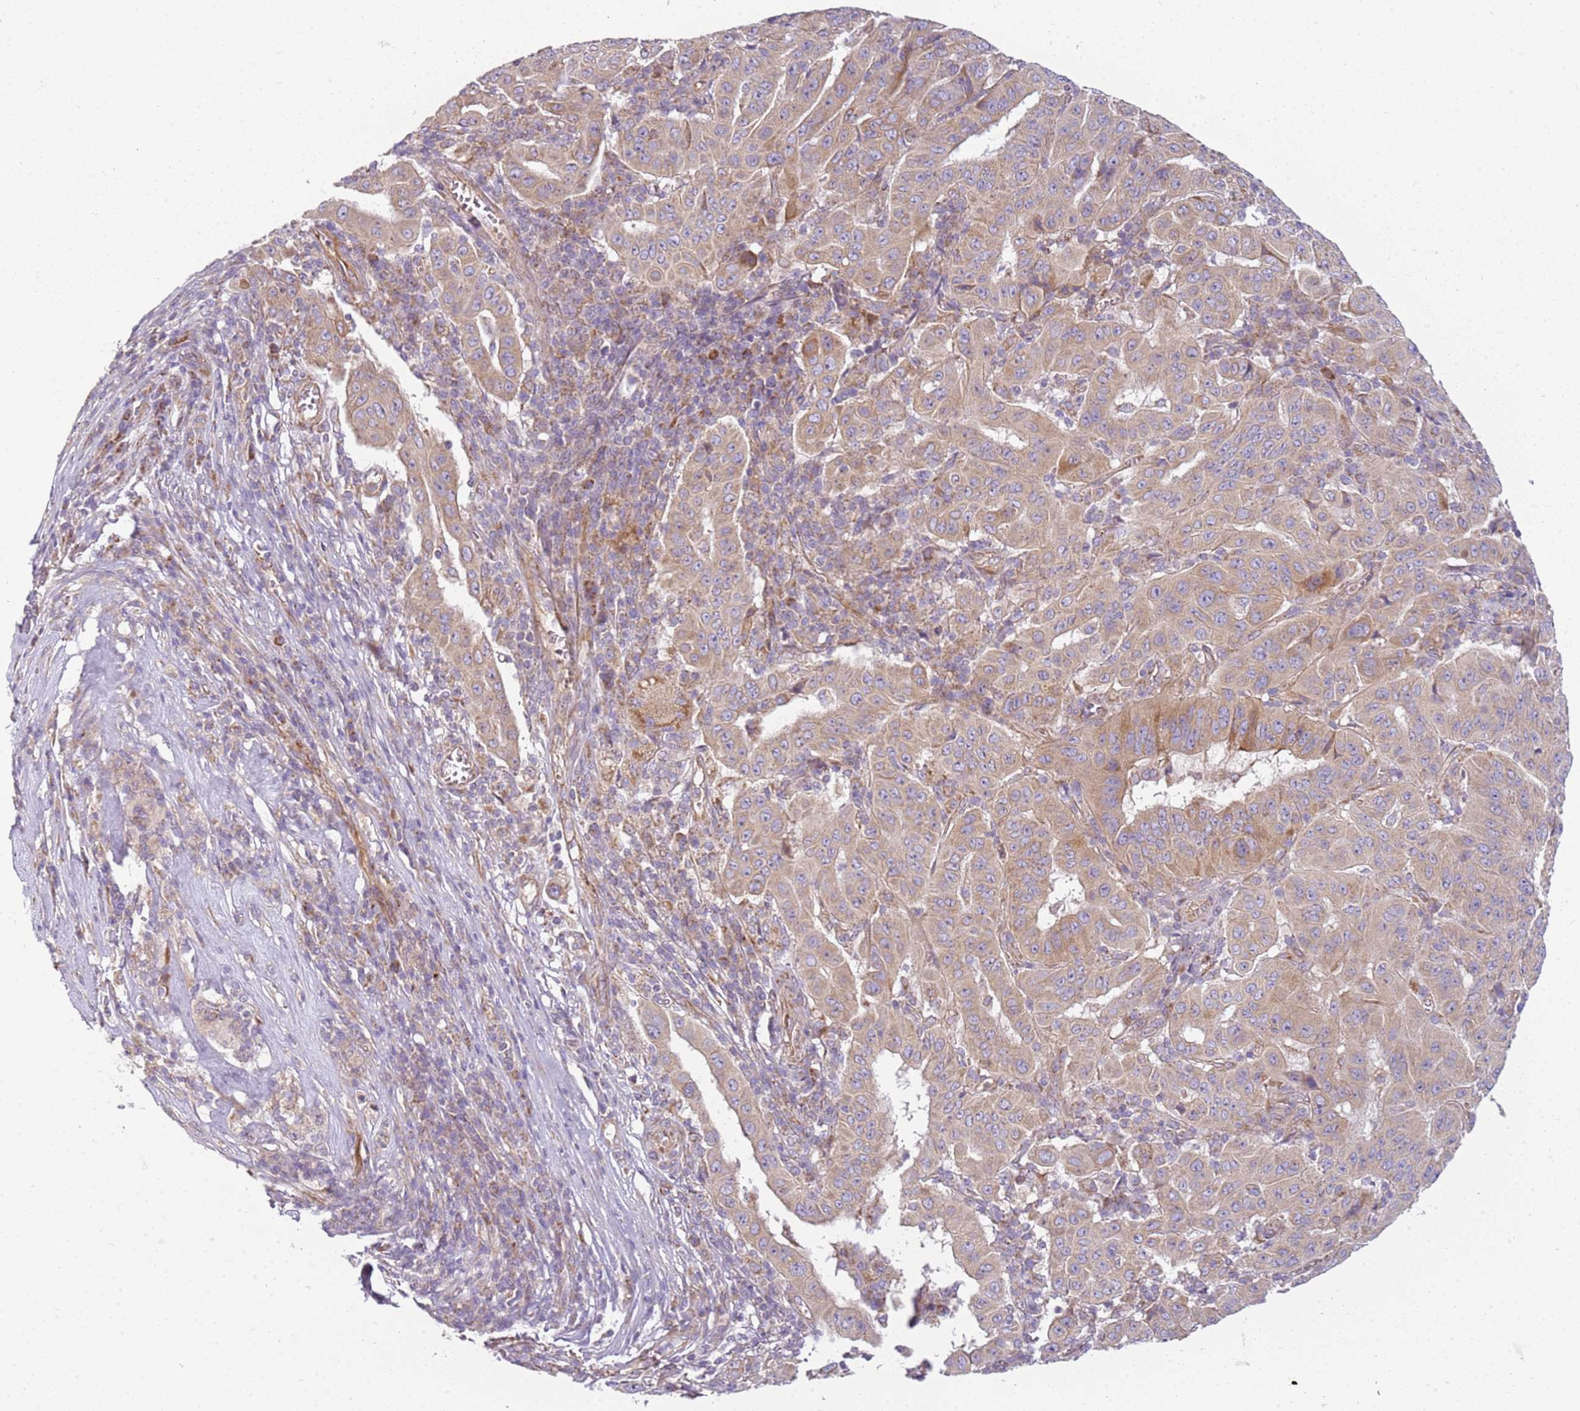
{"staining": {"intensity": "weak", "quantity": ">75%", "location": "cytoplasmic/membranous"}, "tissue": "pancreatic cancer", "cell_type": "Tumor cells", "image_type": "cancer", "snomed": [{"axis": "morphology", "description": "Adenocarcinoma, NOS"}, {"axis": "topography", "description": "Pancreas"}], "caption": "Pancreatic cancer (adenocarcinoma) stained for a protein exhibits weak cytoplasmic/membranous positivity in tumor cells.", "gene": "TMEM200C", "patient": {"sex": "male", "age": 63}}